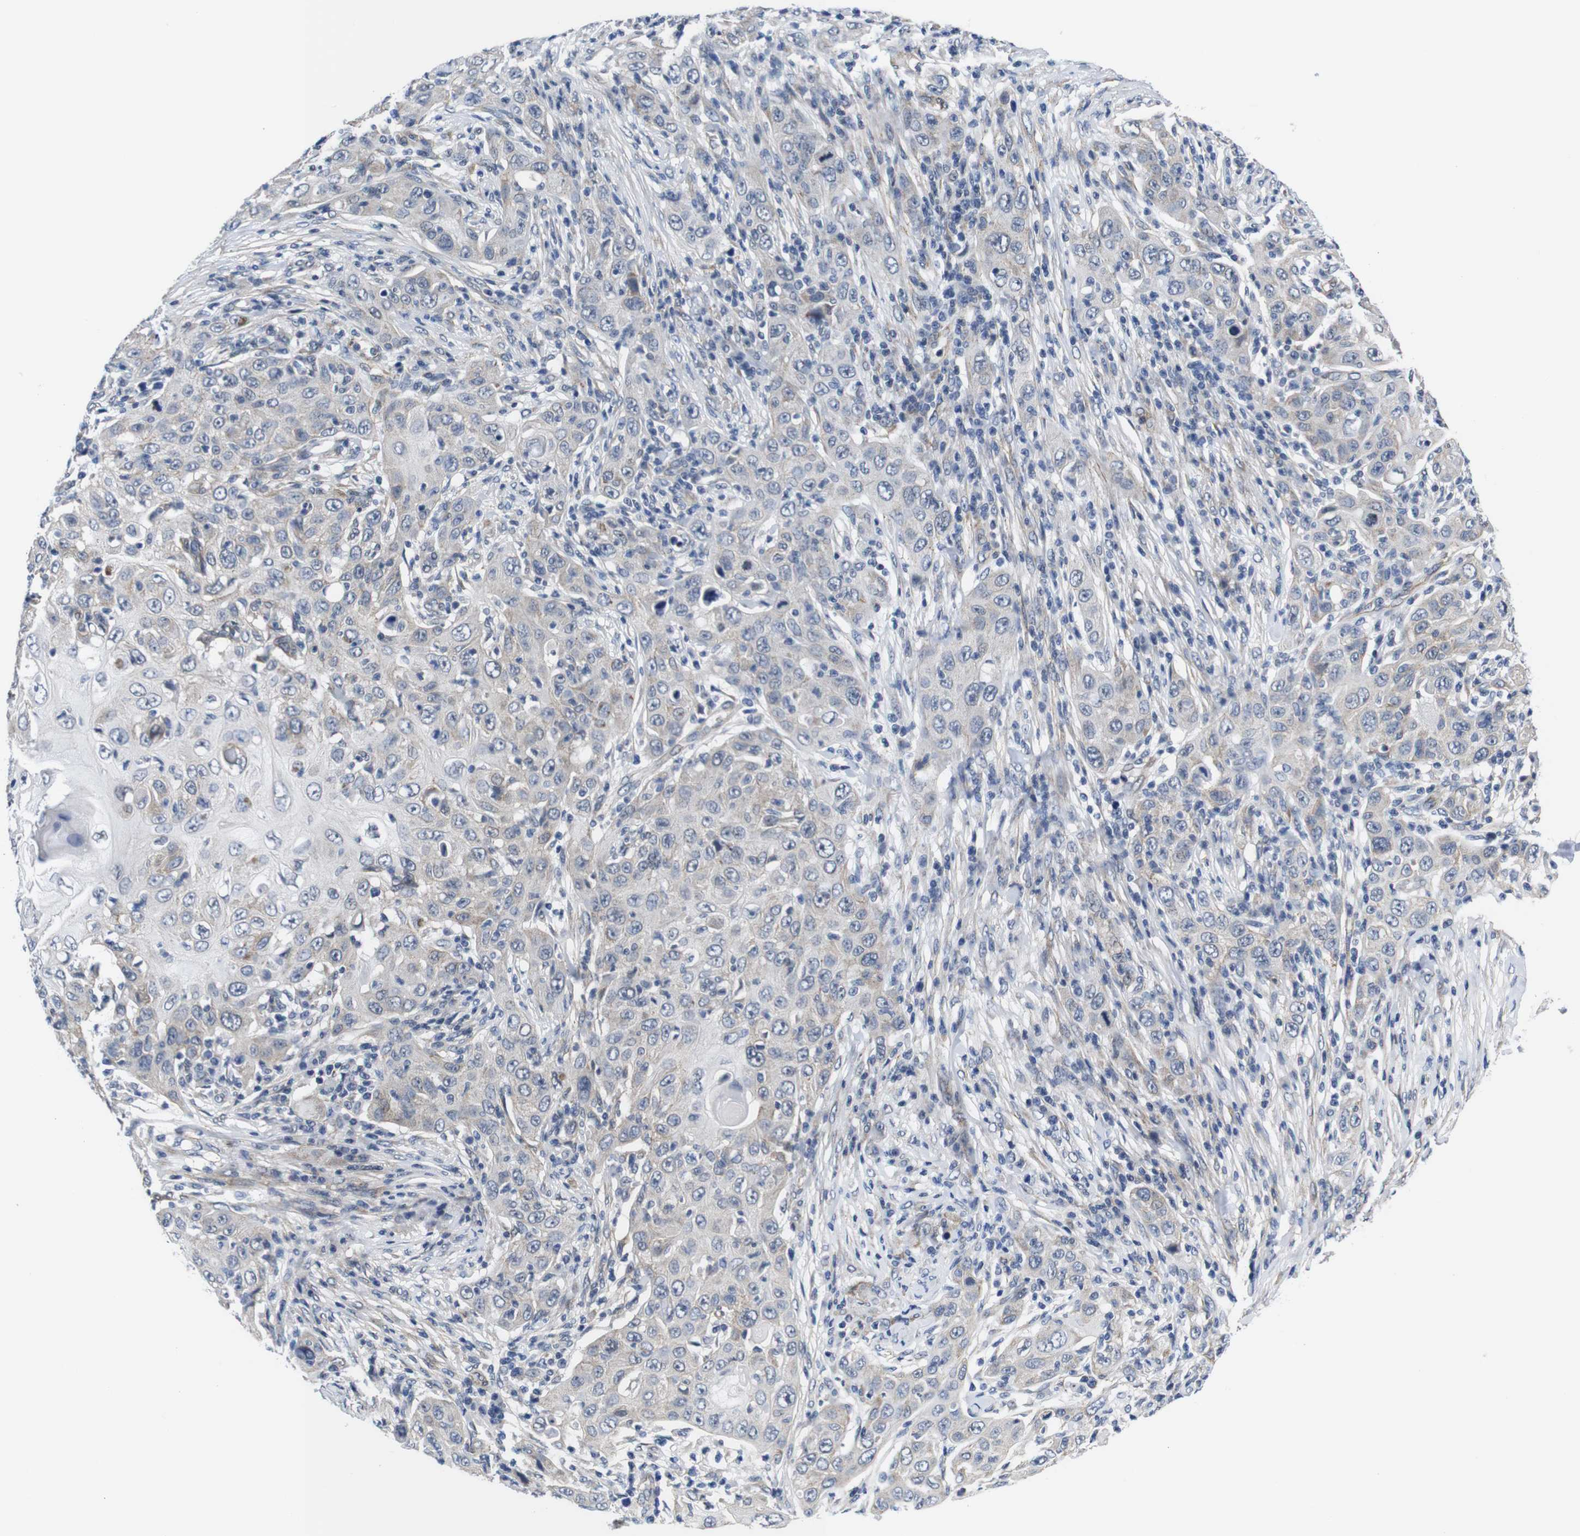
{"staining": {"intensity": "negative", "quantity": "none", "location": "none"}, "tissue": "skin cancer", "cell_type": "Tumor cells", "image_type": "cancer", "snomed": [{"axis": "morphology", "description": "Squamous cell carcinoma, NOS"}, {"axis": "topography", "description": "Skin"}], "caption": "A high-resolution micrograph shows immunohistochemistry staining of skin squamous cell carcinoma, which reveals no significant positivity in tumor cells.", "gene": "SOCS3", "patient": {"sex": "female", "age": 88}}